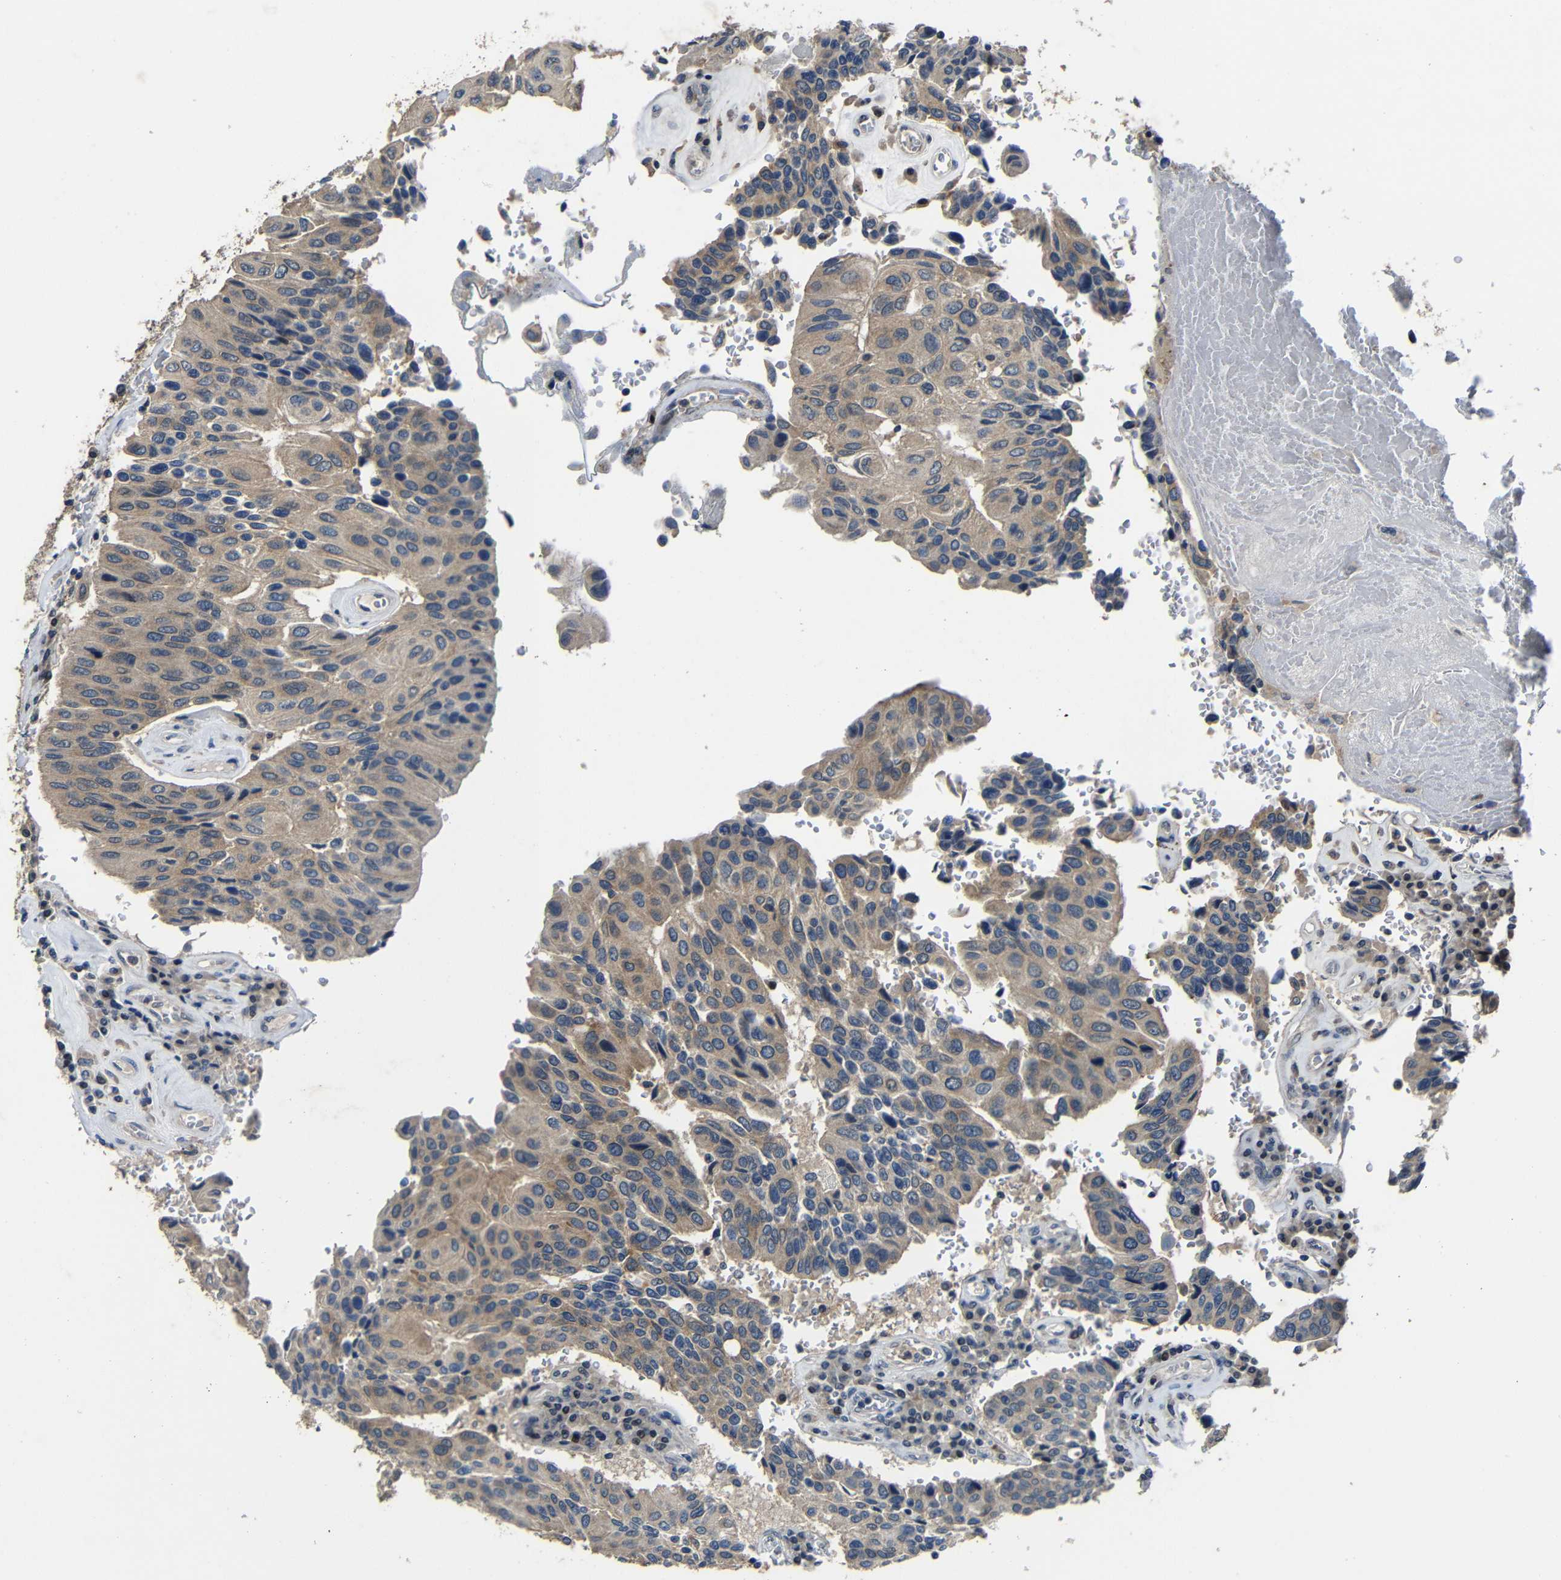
{"staining": {"intensity": "weak", "quantity": ">75%", "location": "cytoplasmic/membranous"}, "tissue": "urothelial cancer", "cell_type": "Tumor cells", "image_type": "cancer", "snomed": [{"axis": "morphology", "description": "Urothelial carcinoma, High grade"}, {"axis": "topography", "description": "Urinary bladder"}], "caption": "The histopathology image demonstrates immunohistochemical staining of urothelial cancer. There is weak cytoplasmic/membranous staining is appreciated in about >75% of tumor cells.", "gene": "C6orf89", "patient": {"sex": "male", "age": 66}}